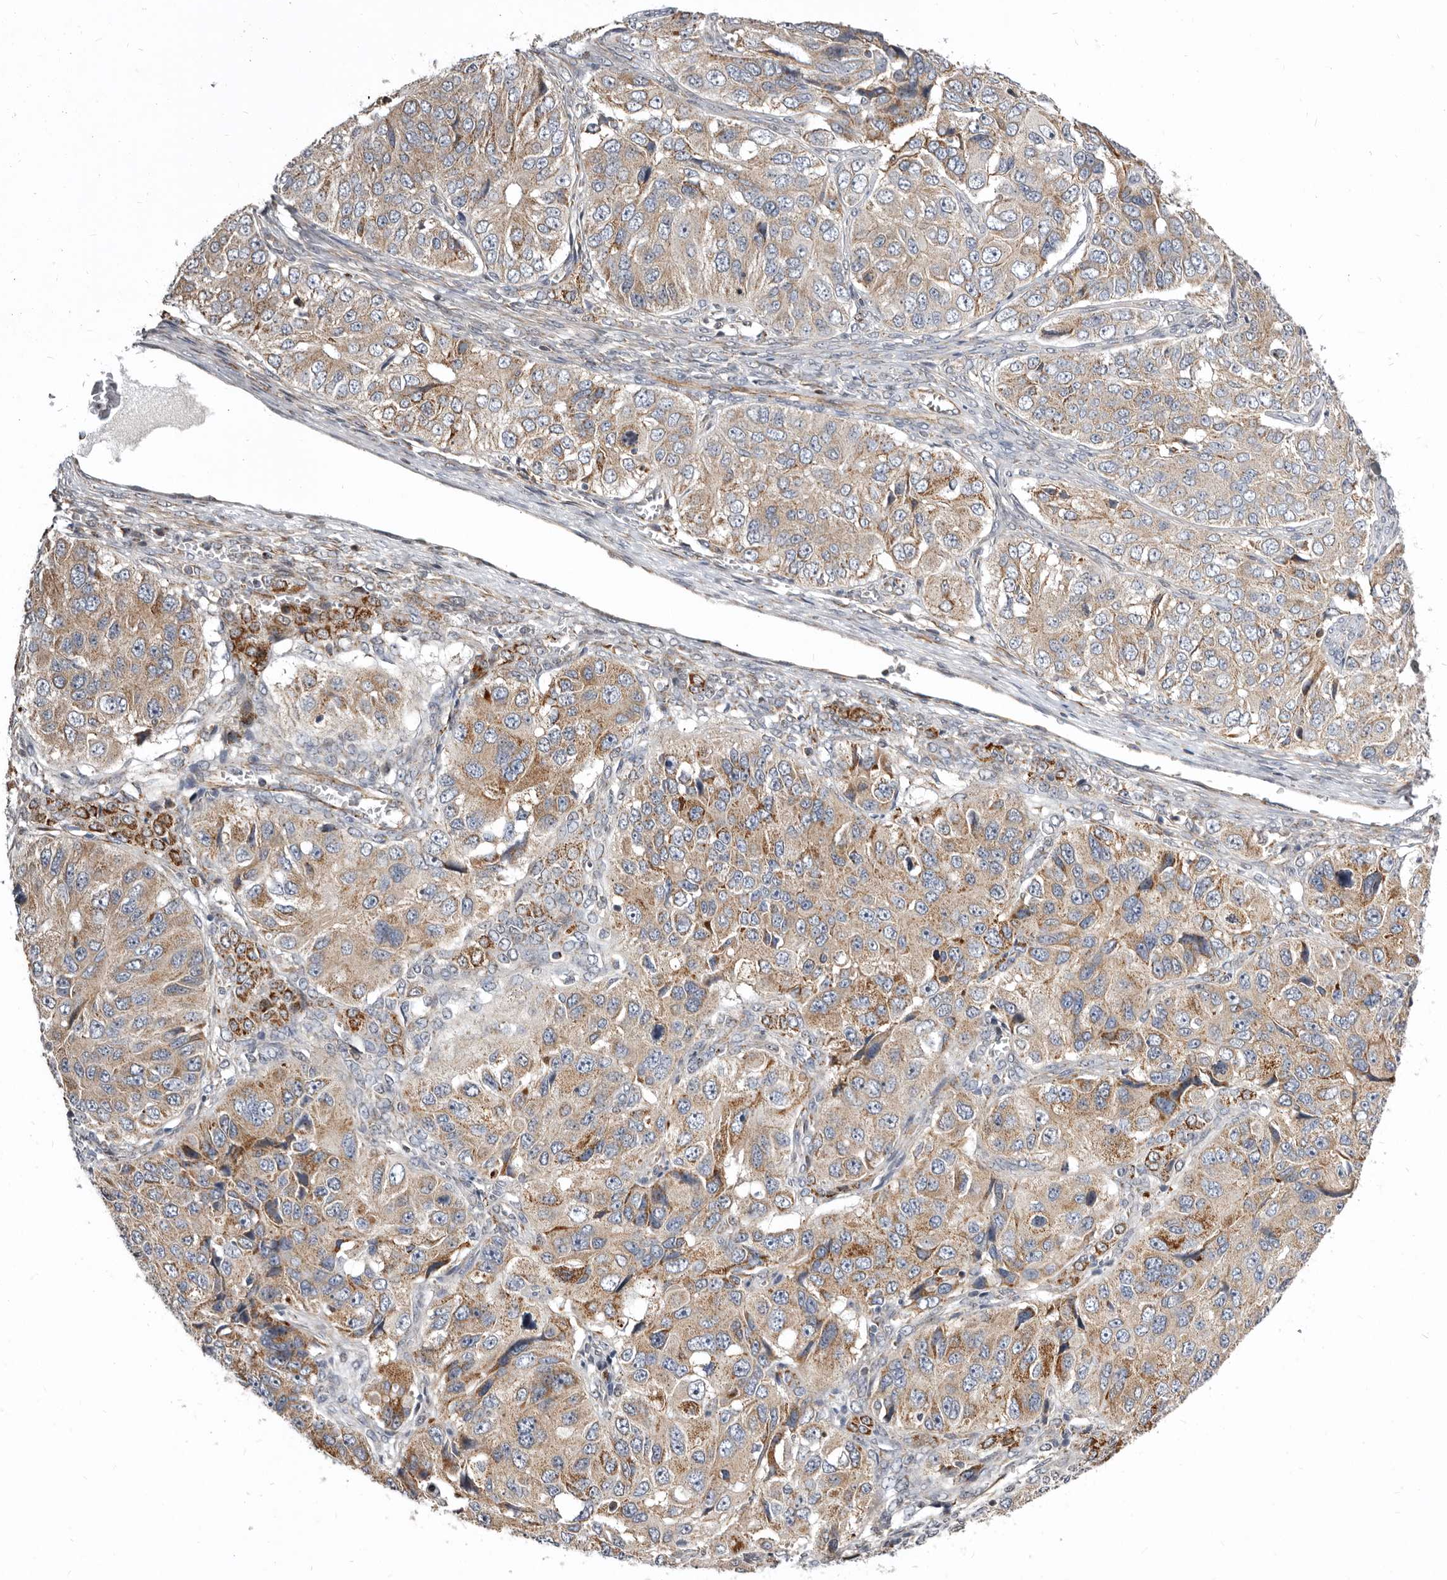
{"staining": {"intensity": "weak", "quantity": ">75%", "location": "cytoplasmic/membranous"}, "tissue": "ovarian cancer", "cell_type": "Tumor cells", "image_type": "cancer", "snomed": [{"axis": "morphology", "description": "Carcinoma, endometroid"}, {"axis": "topography", "description": "Ovary"}], "caption": "Immunohistochemistry (IHC) image of neoplastic tissue: ovarian cancer stained using IHC demonstrates low levels of weak protein expression localized specifically in the cytoplasmic/membranous of tumor cells, appearing as a cytoplasmic/membranous brown color.", "gene": "SMC4", "patient": {"sex": "female", "age": 51}}